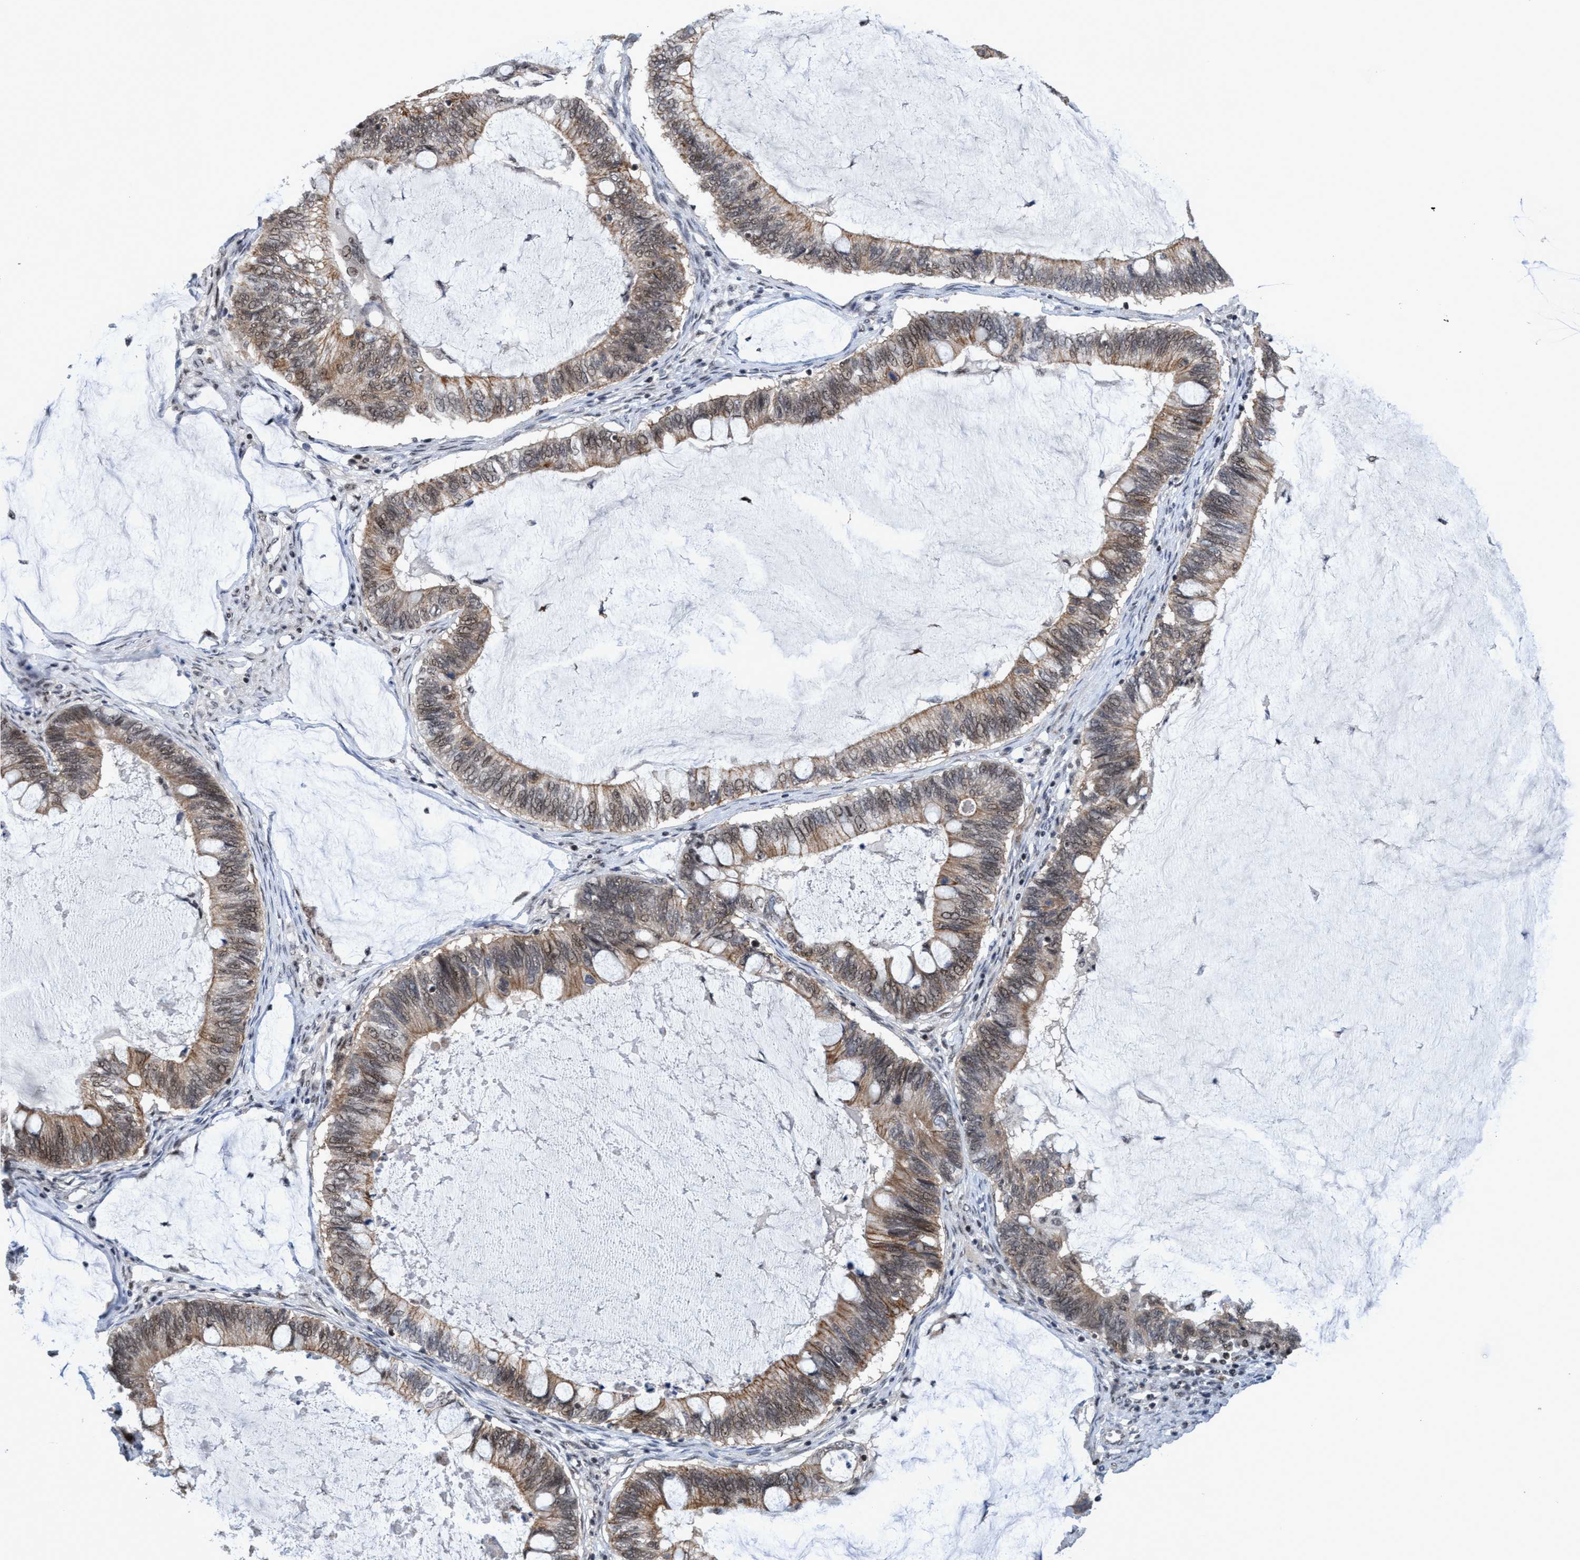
{"staining": {"intensity": "moderate", "quantity": "25%-75%", "location": "cytoplasmic/membranous"}, "tissue": "ovarian cancer", "cell_type": "Tumor cells", "image_type": "cancer", "snomed": [{"axis": "morphology", "description": "Cystadenocarcinoma, mucinous, NOS"}, {"axis": "topography", "description": "Ovary"}], "caption": "Immunohistochemical staining of human ovarian mucinous cystadenocarcinoma reveals moderate cytoplasmic/membranous protein expression in approximately 25%-75% of tumor cells. The protein of interest is shown in brown color, while the nuclei are stained blue.", "gene": "C9orf78", "patient": {"sex": "female", "age": 61}}